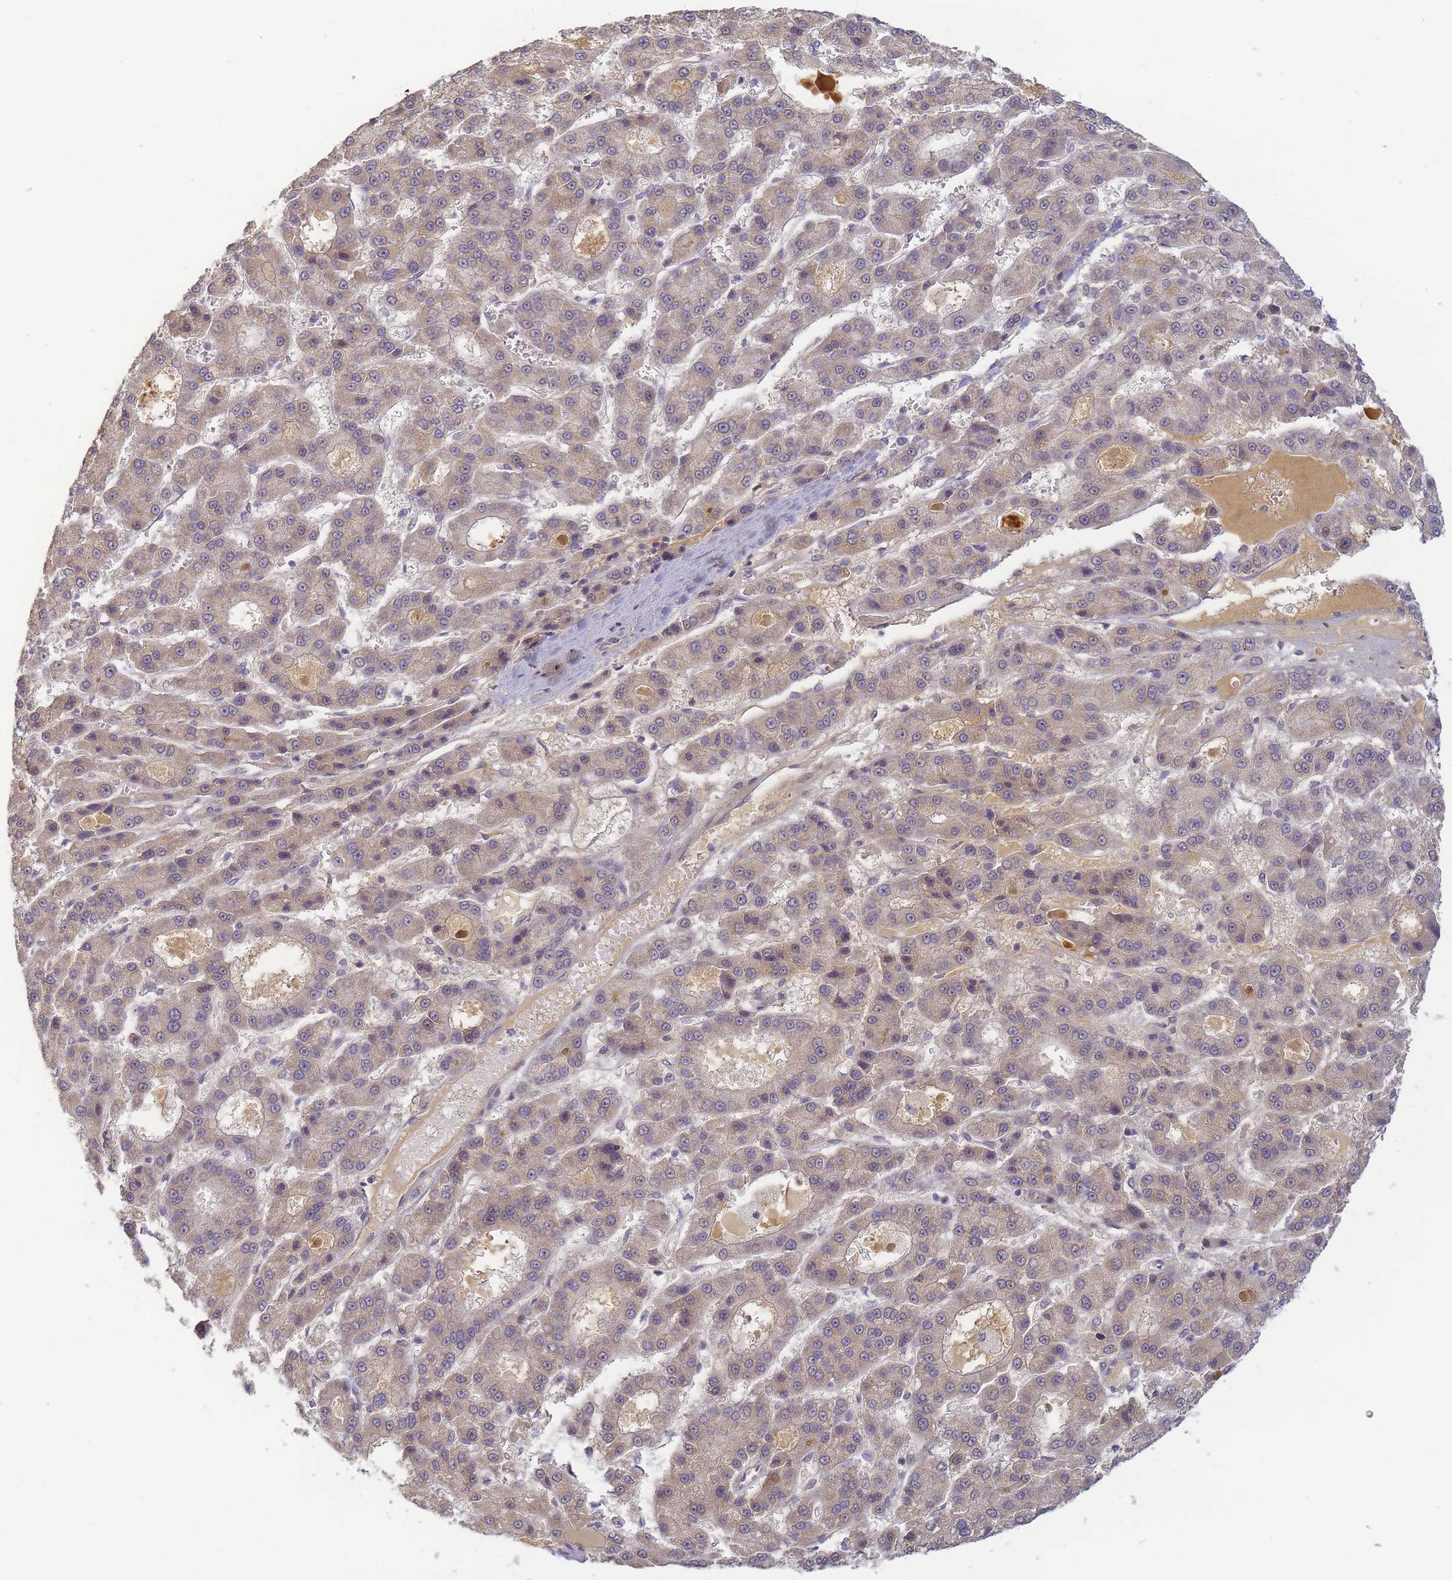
{"staining": {"intensity": "negative", "quantity": "none", "location": "none"}, "tissue": "liver cancer", "cell_type": "Tumor cells", "image_type": "cancer", "snomed": [{"axis": "morphology", "description": "Carcinoma, Hepatocellular, NOS"}, {"axis": "topography", "description": "Liver"}], "caption": "This is an immunohistochemistry (IHC) photomicrograph of liver cancer (hepatocellular carcinoma). There is no positivity in tumor cells.", "gene": "RRAD", "patient": {"sex": "male", "age": 70}}